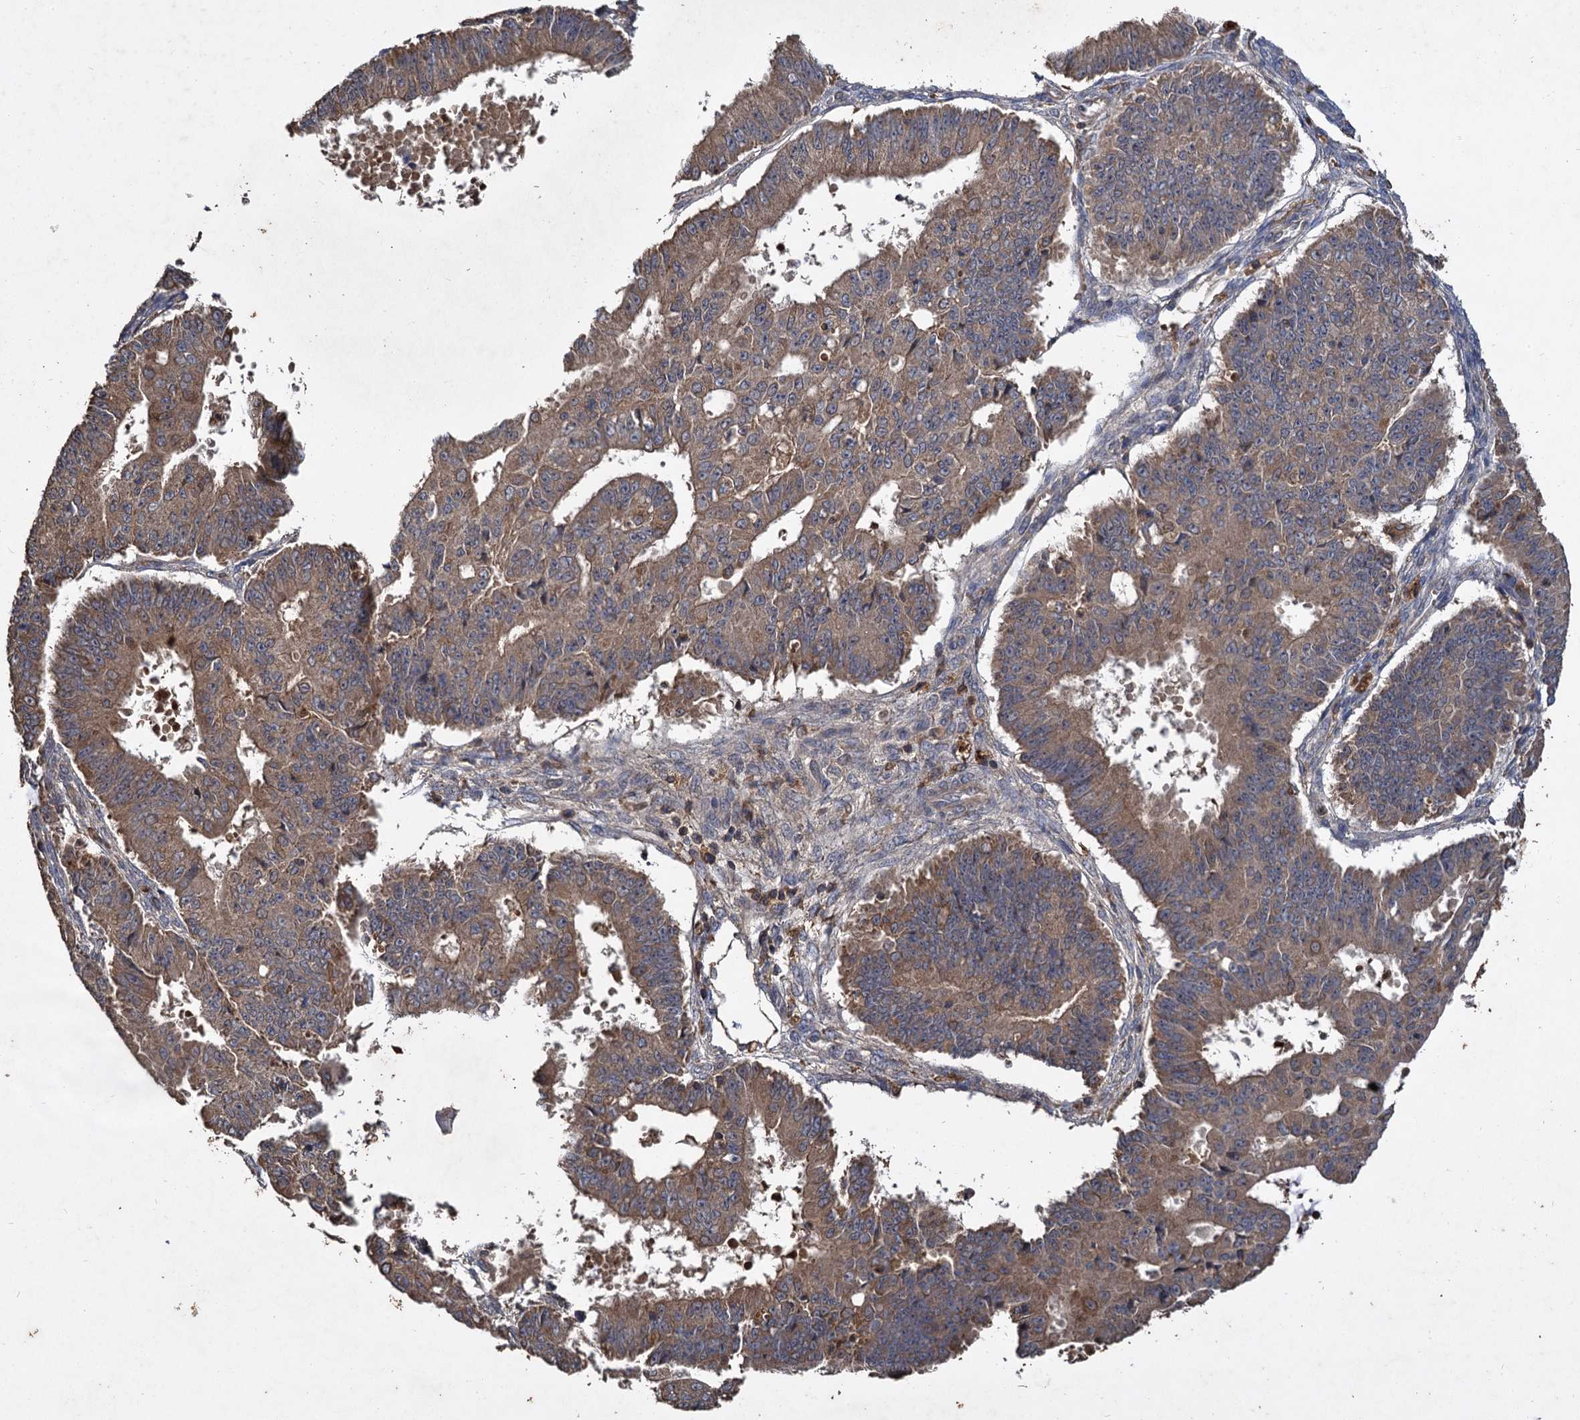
{"staining": {"intensity": "moderate", "quantity": ">75%", "location": "cytoplasmic/membranous"}, "tissue": "ovarian cancer", "cell_type": "Tumor cells", "image_type": "cancer", "snomed": [{"axis": "morphology", "description": "Carcinoma, endometroid"}, {"axis": "topography", "description": "Appendix"}, {"axis": "topography", "description": "Ovary"}], "caption": "A high-resolution image shows immunohistochemistry (IHC) staining of ovarian cancer (endometroid carcinoma), which exhibits moderate cytoplasmic/membranous positivity in approximately >75% of tumor cells. The staining was performed using DAB (3,3'-diaminobenzidine) to visualize the protein expression in brown, while the nuclei were stained in blue with hematoxylin (Magnification: 20x).", "gene": "GCLC", "patient": {"sex": "female", "age": 42}}